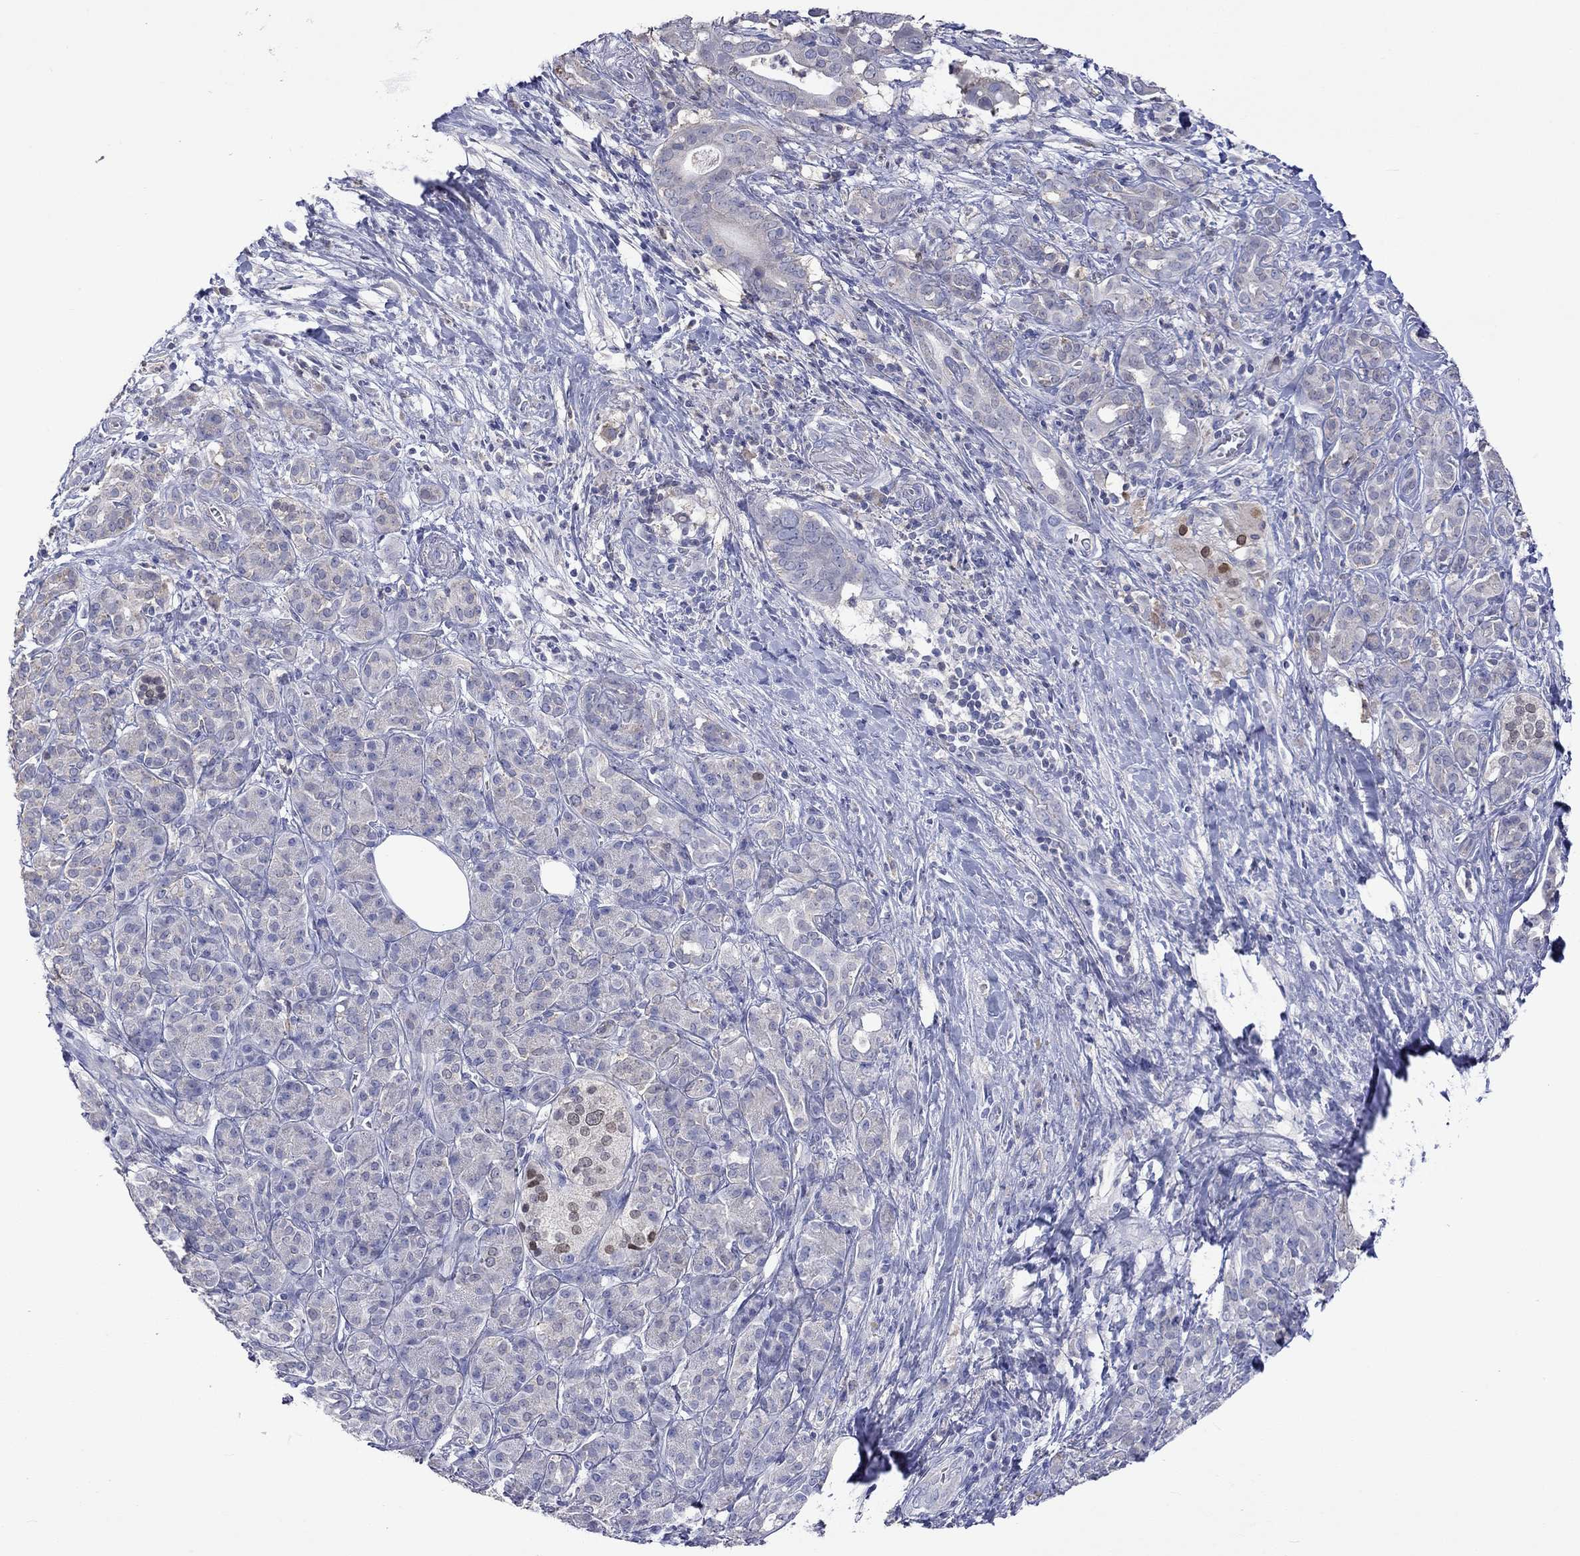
{"staining": {"intensity": "negative", "quantity": "none", "location": "none"}, "tissue": "pancreatic cancer", "cell_type": "Tumor cells", "image_type": "cancer", "snomed": [{"axis": "morphology", "description": "Adenocarcinoma, NOS"}, {"axis": "topography", "description": "Pancreas"}], "caption": "This is a histopathology image of immunohistochemistry staining of adenocarcinoma (pancreatic), which shows no expression in tumor cells.", "gene": "LRFN4", "patient": {"sex": "male", "age": 61}}